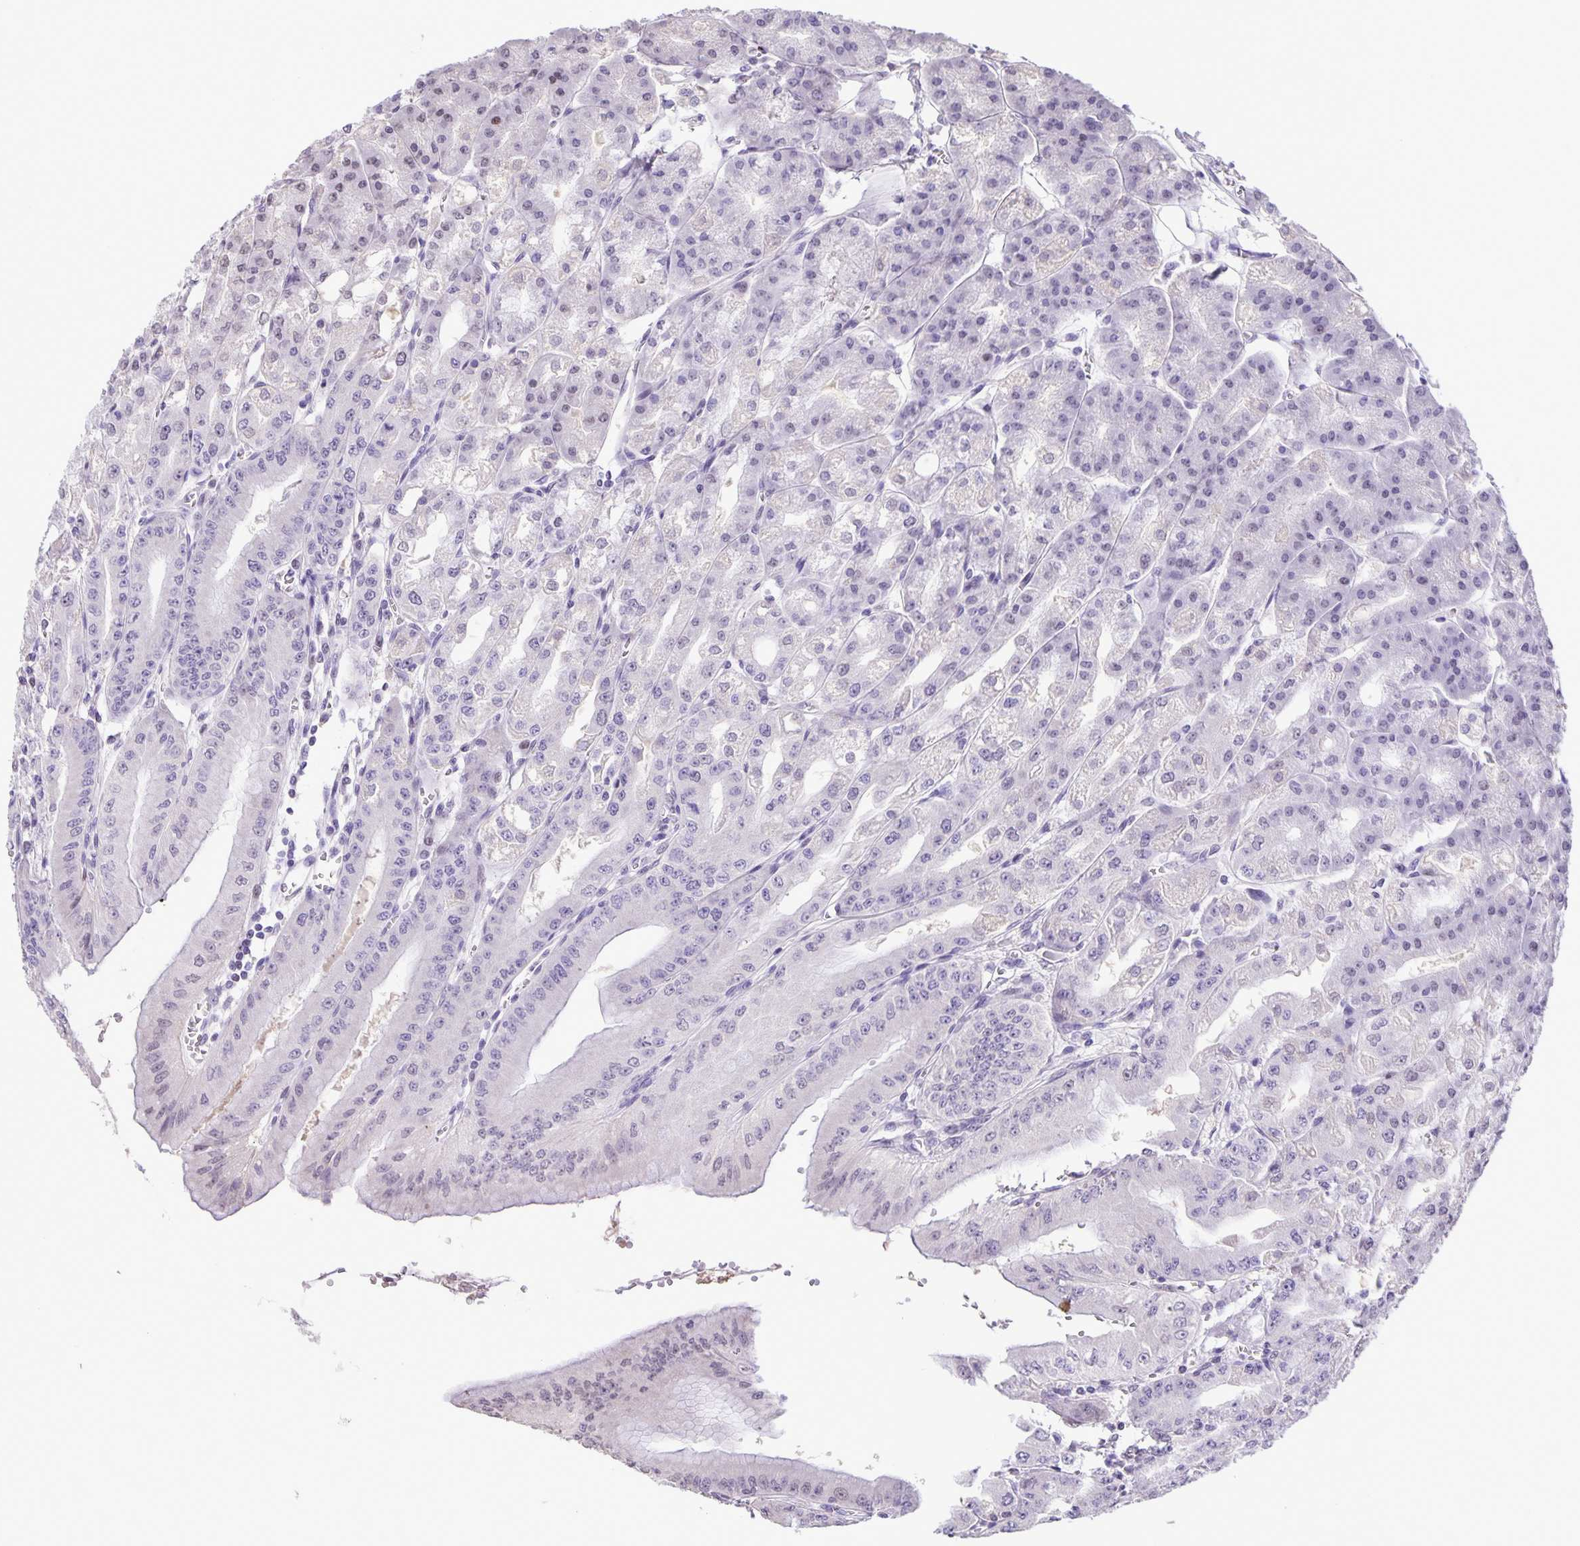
{"staining": {"intensity": "negative", "quantity": "none", "location": "none"}, "tissue": "stomach", "cell_type": "Glandular cells", "image_type": "normal", "snomed": [{"axis": "morphology", "description": "Normal tissue, NOS"}, {"axis": "topography", "description": "Stomach, lower"}], "caption": "Protein analysis of unremarkable stomach demonstrates no significant positivity in glandular cells. (Stains: DAB IHC with hematoxylin counter stain, Microscopy: brightfield microscopy at high magnification).", "gene": "ONECUT2", "patient": {"sex": "male", "age": 71}}